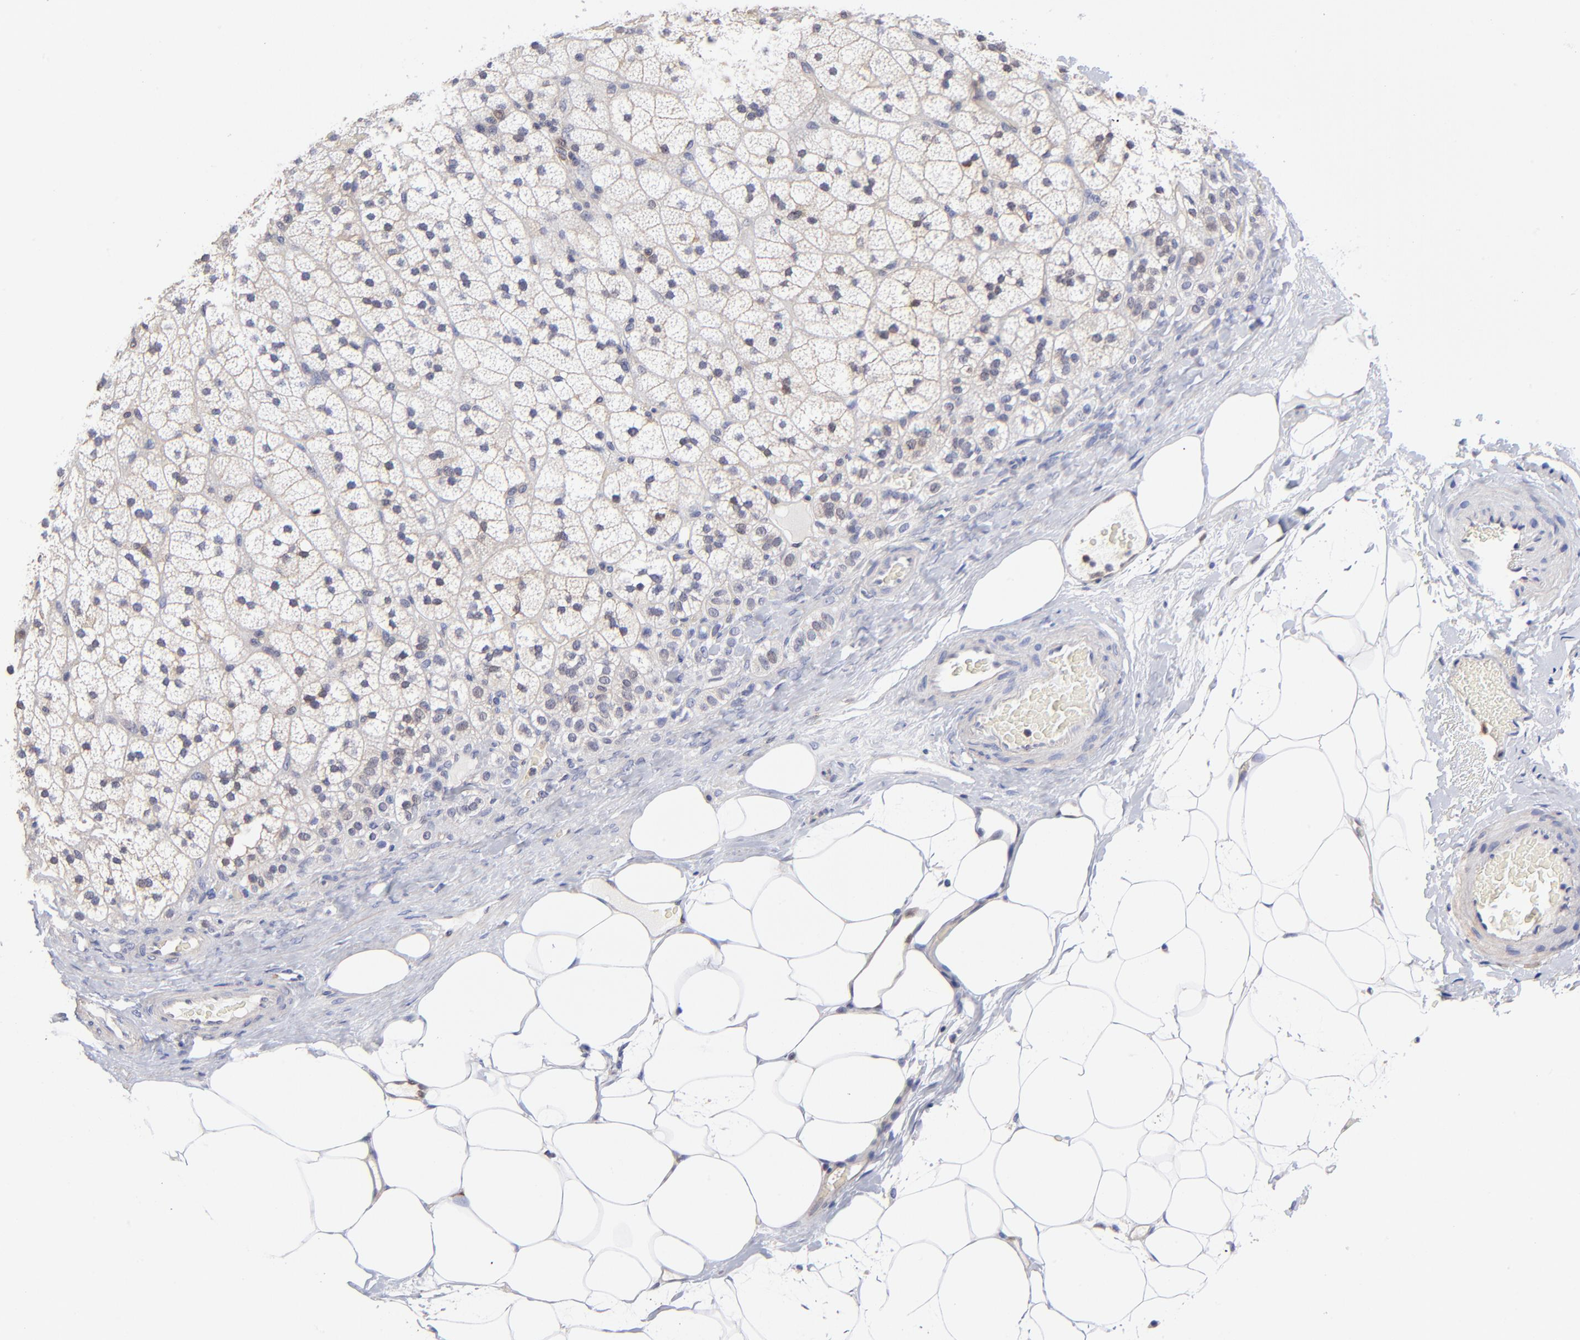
{"staining": {"intensity": "weak", "quantity": "<25%", "location": "cytoplasmic/membranous,nuclear"}, "tissue": "adrenal gland", "cell_type": "Glandular cells", "image_type": "normal", "snomed": [{"axis": "morphology", "description": "Normal tissue, NOS"}, {"axis": "topography", "description": "Adrenal gland"}], "caption": "Glandular cells show no significant protein positivity in normal adrenal gland.", "gene": "DCTPP1", "patient": {"sex": "male", "age": 35}}